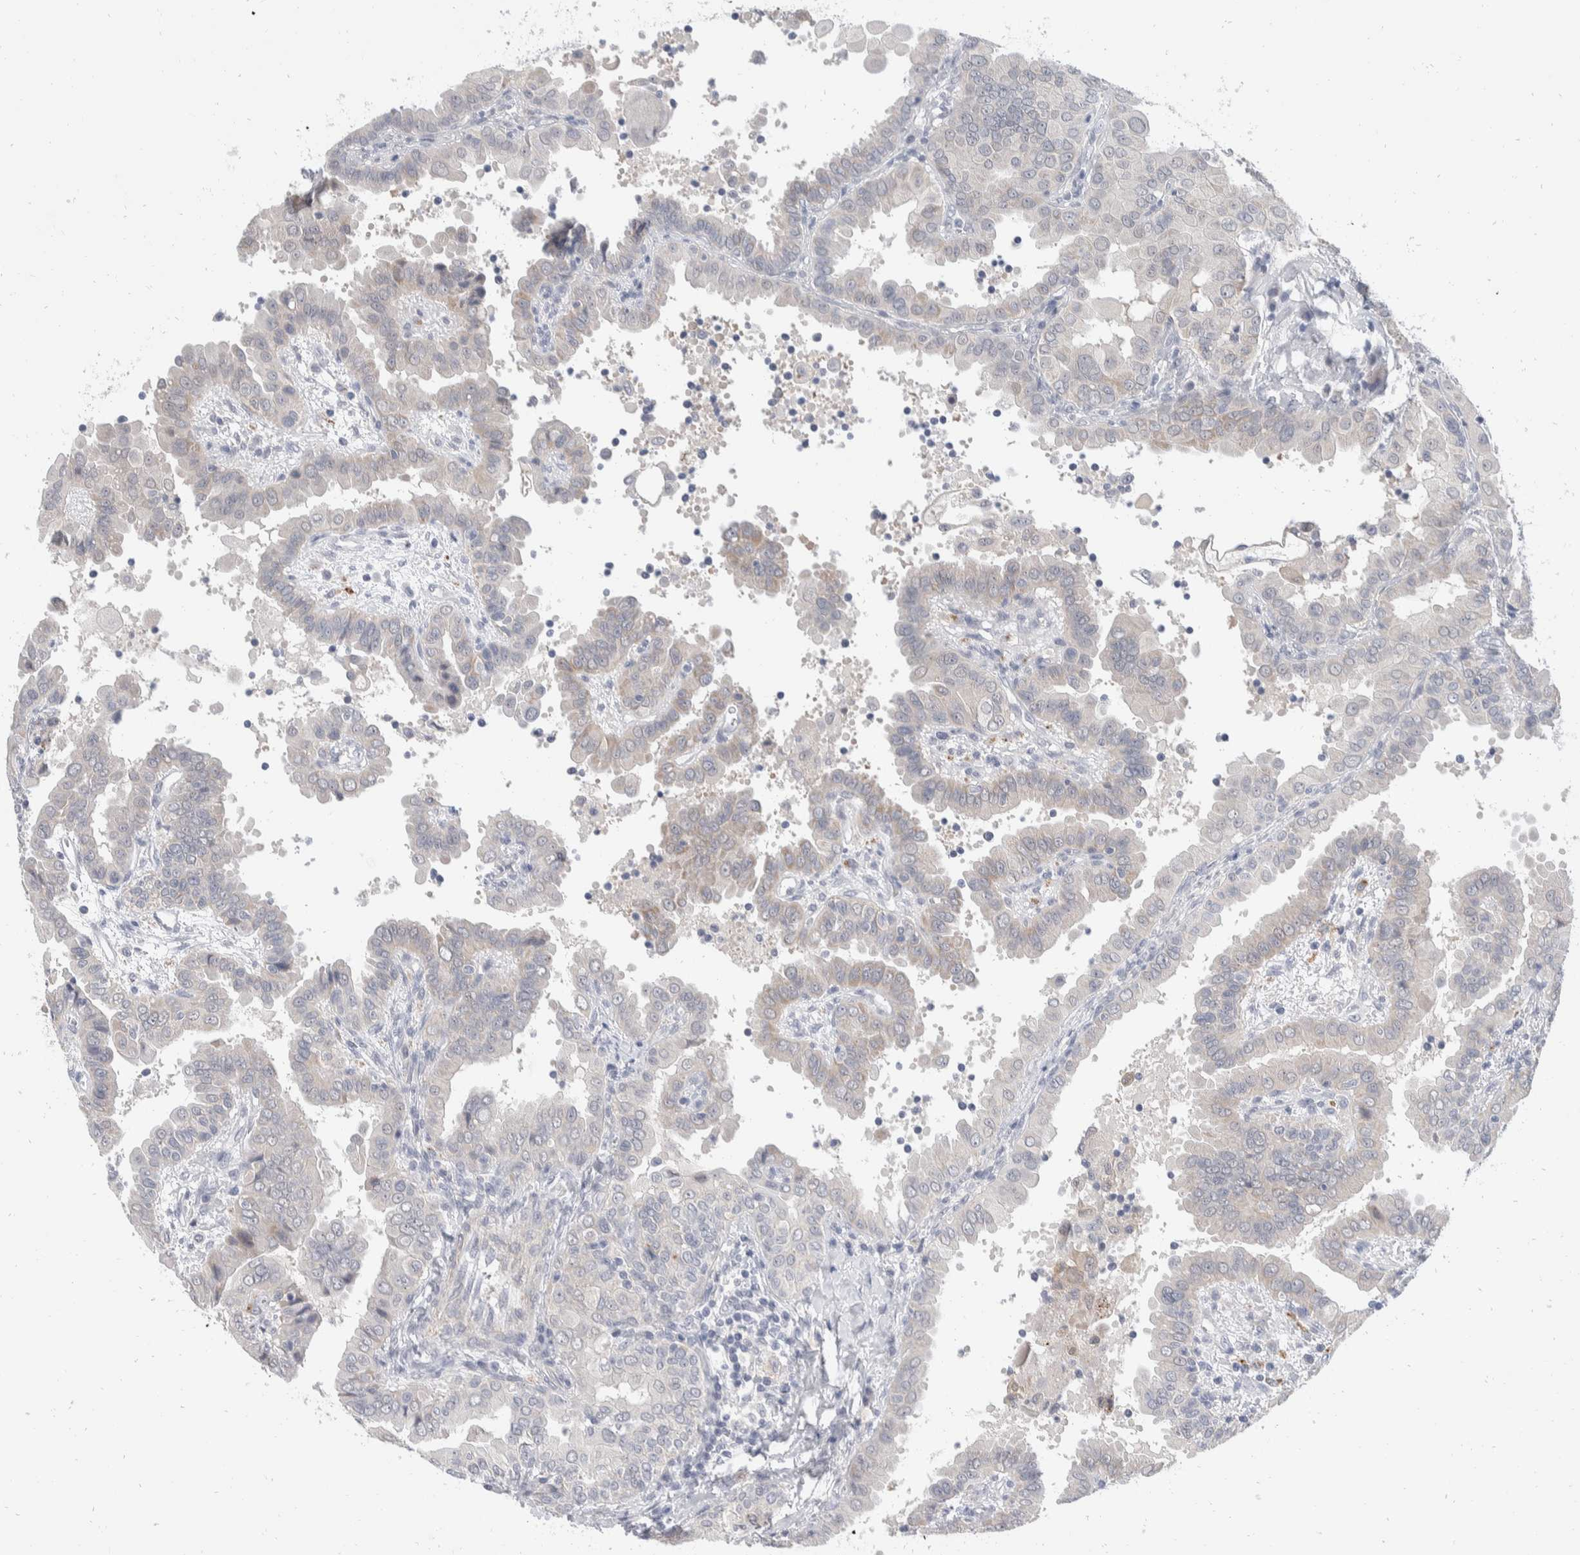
{"staining": {"intensity": "negative", "quantity": "none", "location": "none"}, "tissue": "thyroid cancer", "cell_type": "Tumor cells", "image_type": "cancer", "snomed": [{"axis": "morphology", "description": "Papillary adenocarcinoma, NOS"}, {"axis": "topography", "description": "Thyroid gland"}], "caption": "IHC histopathology image of thyroid cancer (papillary adenocarcinoma) stained for a protein (brown), which displays no positivity in tumor cells.", "gene": "CATSPERD", "patient": {"sex": "male", "age": 33}}